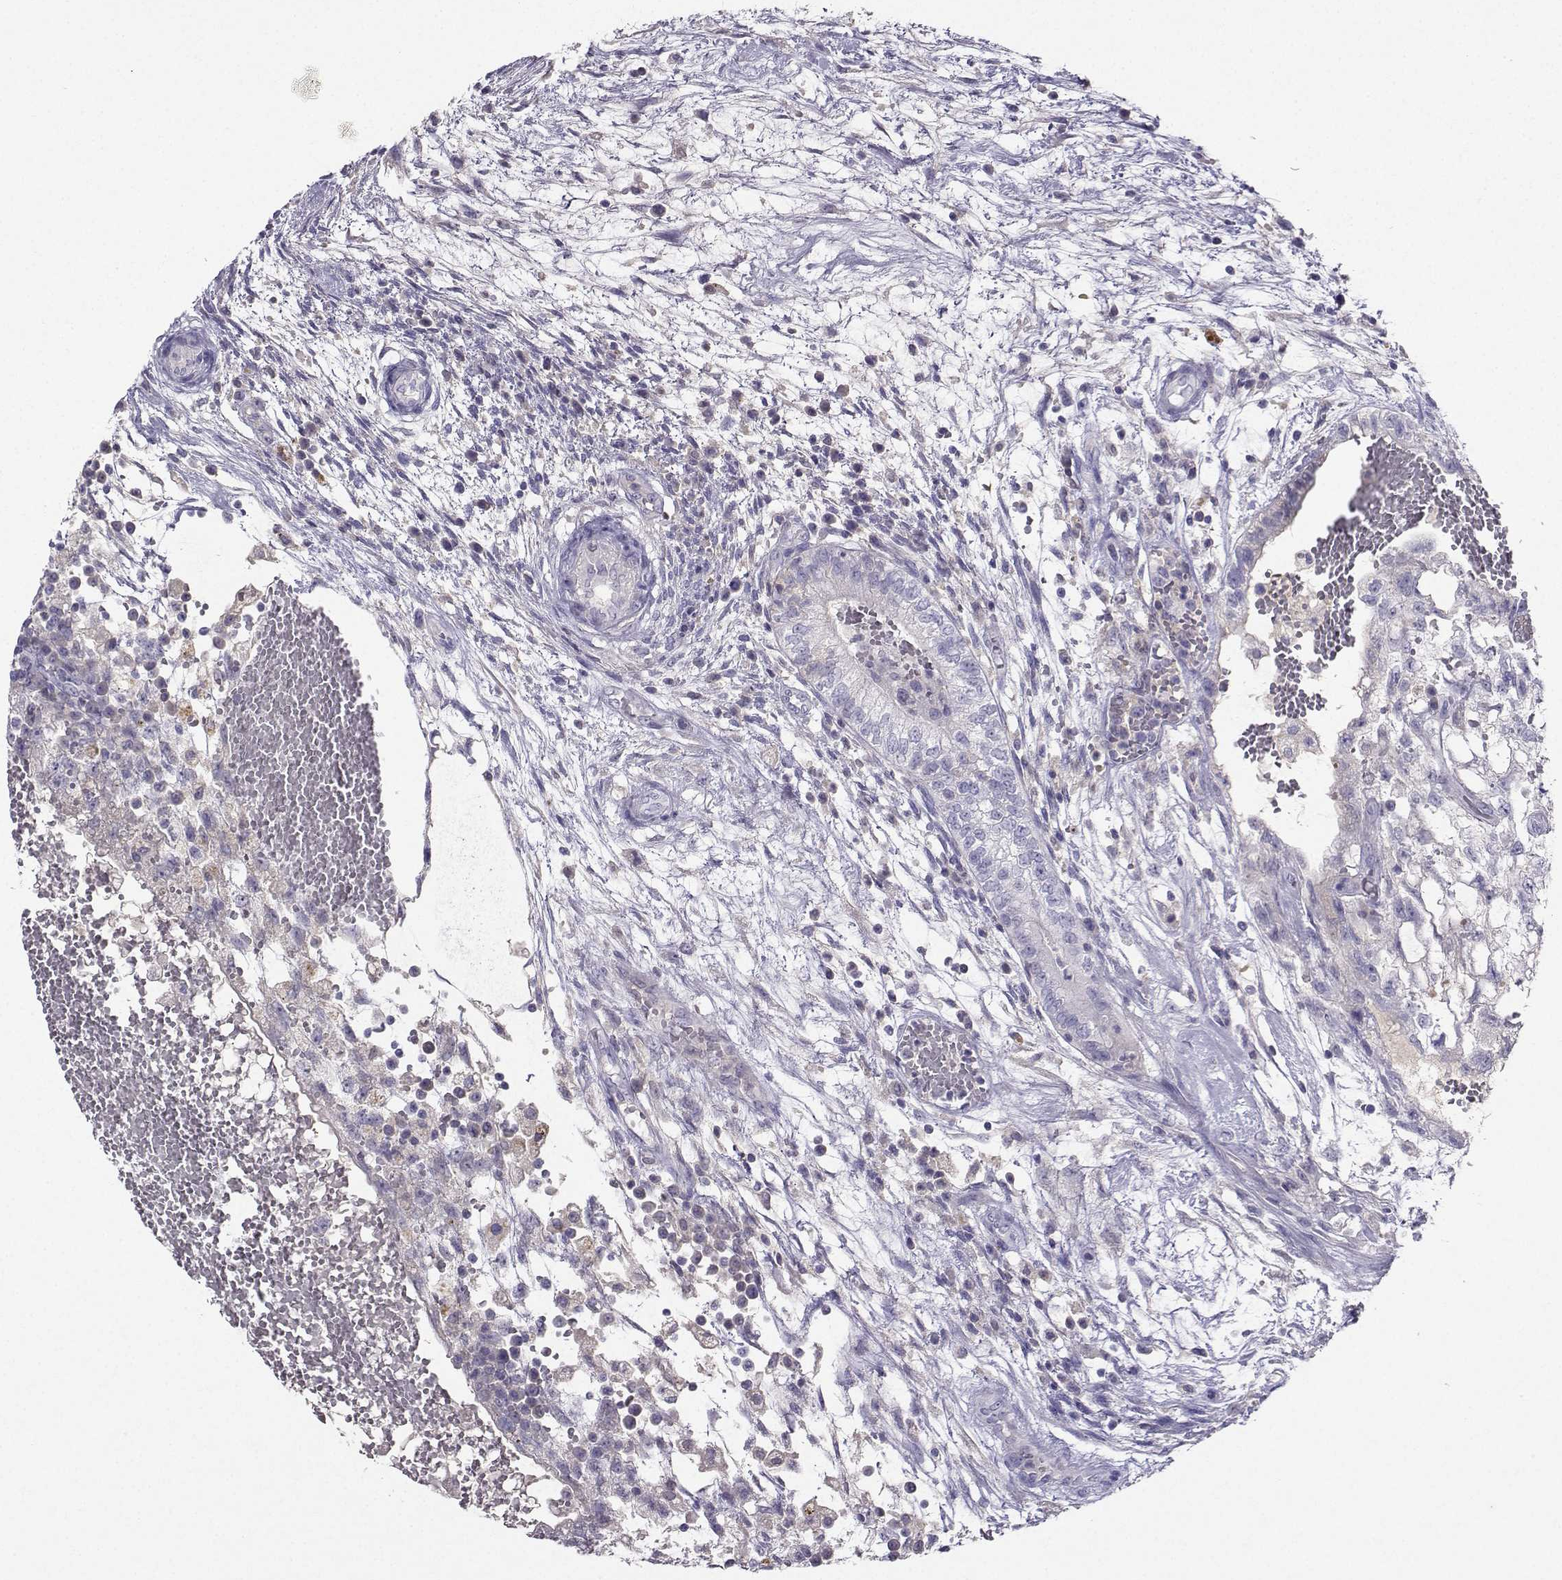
{"staining": {"intensity": "negative", "quantity": "none", "location": "none"}, "tissue": "testis cancer", "cell_type": "Tumor cells", "image_type": "cancer", "snomed": [{"axis": "morphology", "description": "Normal tissue, NOS"}, {"axis": "morphology", "description": "Carcinoma, Embryonal, NOS"}, {"axis": "topography", "description": "Testis"}, {"axis": "topography", "description": "Epididymis"}], "caption": "DAB (3,3'-diaminobenzidine) immunohistochemical staining of testis cancer displays no significant positivity in tumor cells.", "gene": "GRIK4", "patient": {"sex": "male", "age": 32}}